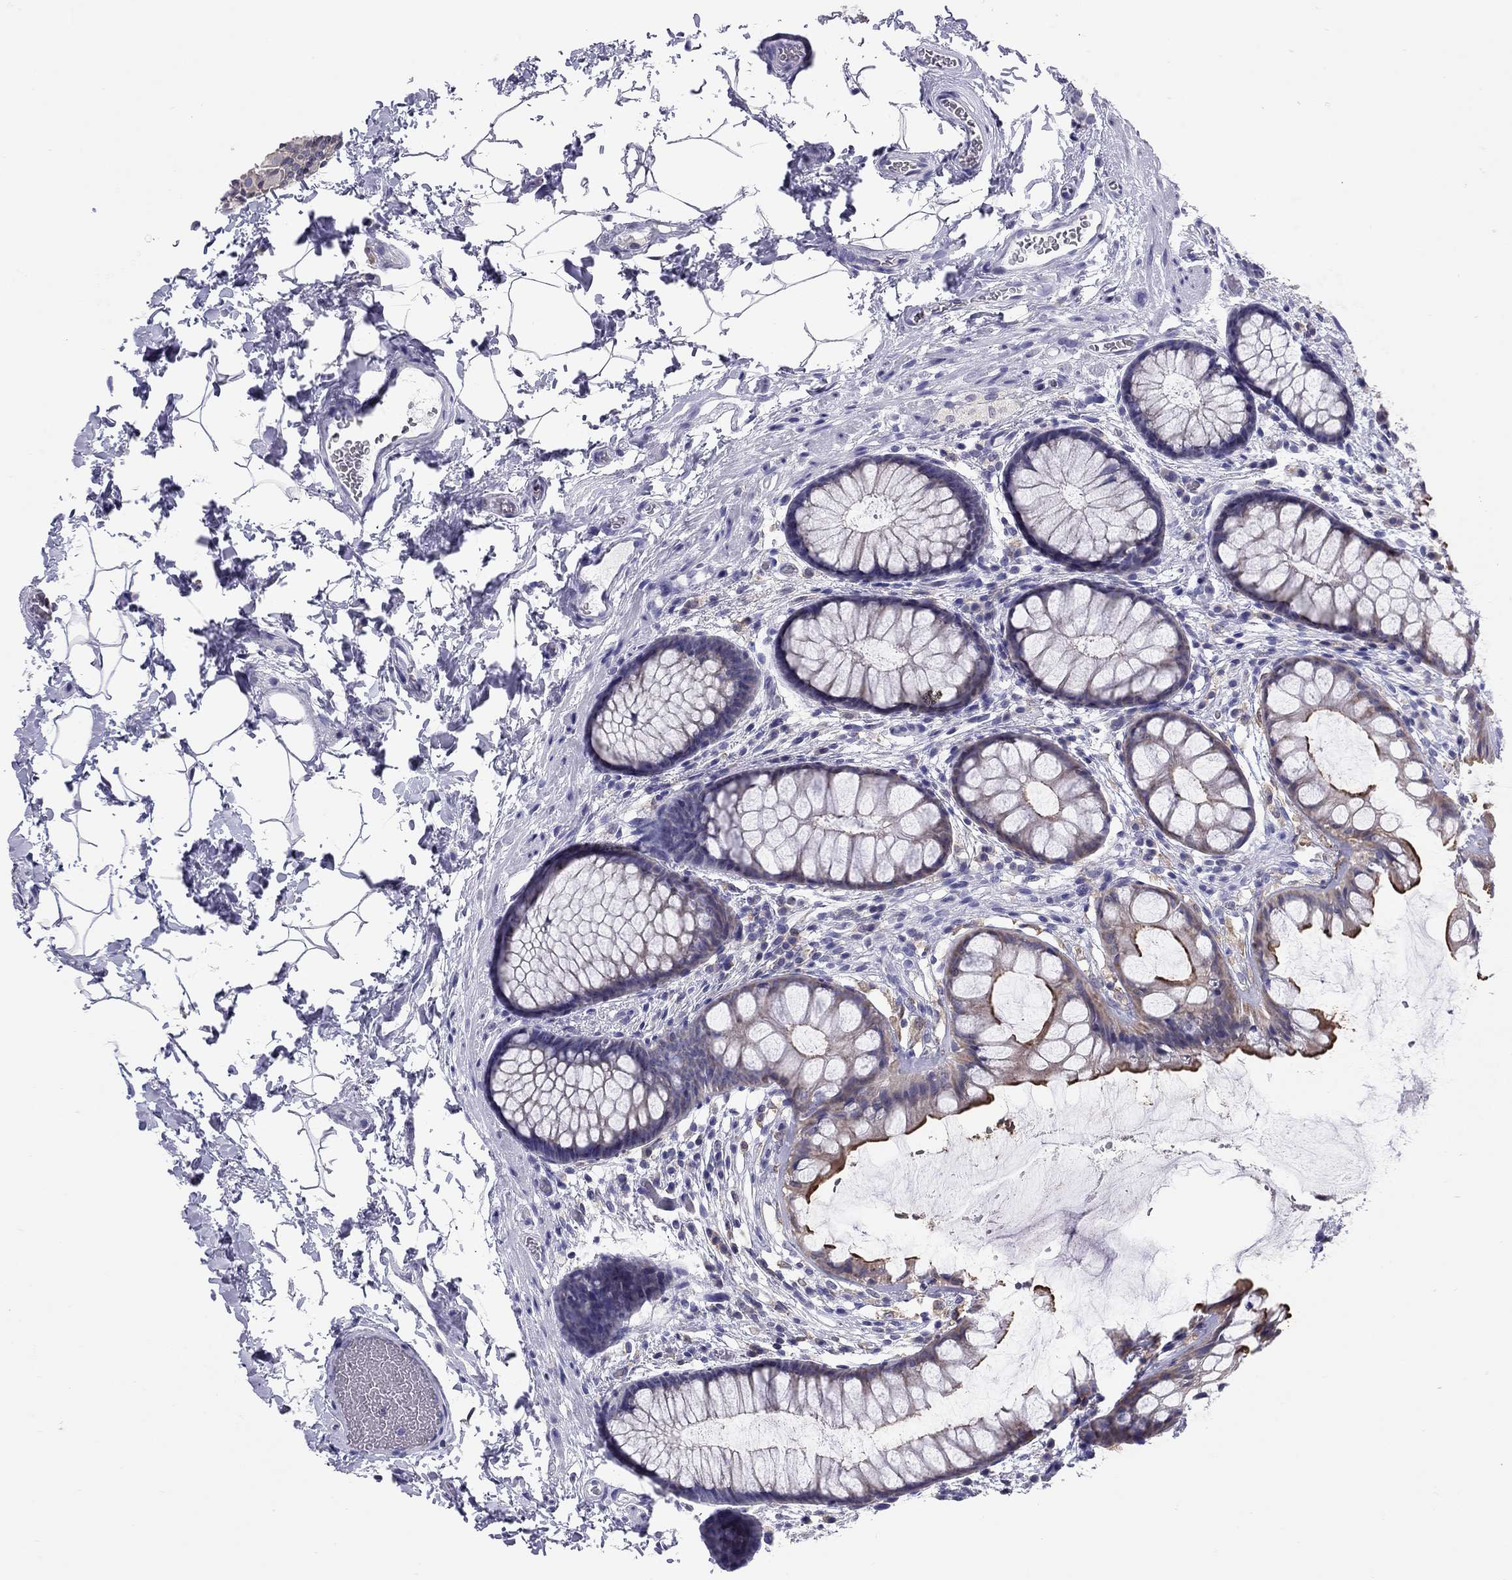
{"staining": {"intensity": "strong", "quantity": "25%-75%", "location": "cytoplasmic/membranous"}, "tissue": "rectum", "cell_type": "Glandular cells", "image_type": "normal", "snomed": [{"axis": "morphology", "description": "Normal tissue, NOS"}, {"axis": "topography", "description": "Rectum"}], "caption": "Immunohistochemistry histopathology image of benign rectum stained for a protein (brown), which exhibits high levels of strong cytoplasmic/membranous expression in about 25%-75% of glandular cells.", "gene": "SLC46A2", "patient": {"sex": "female", "age": 62}}